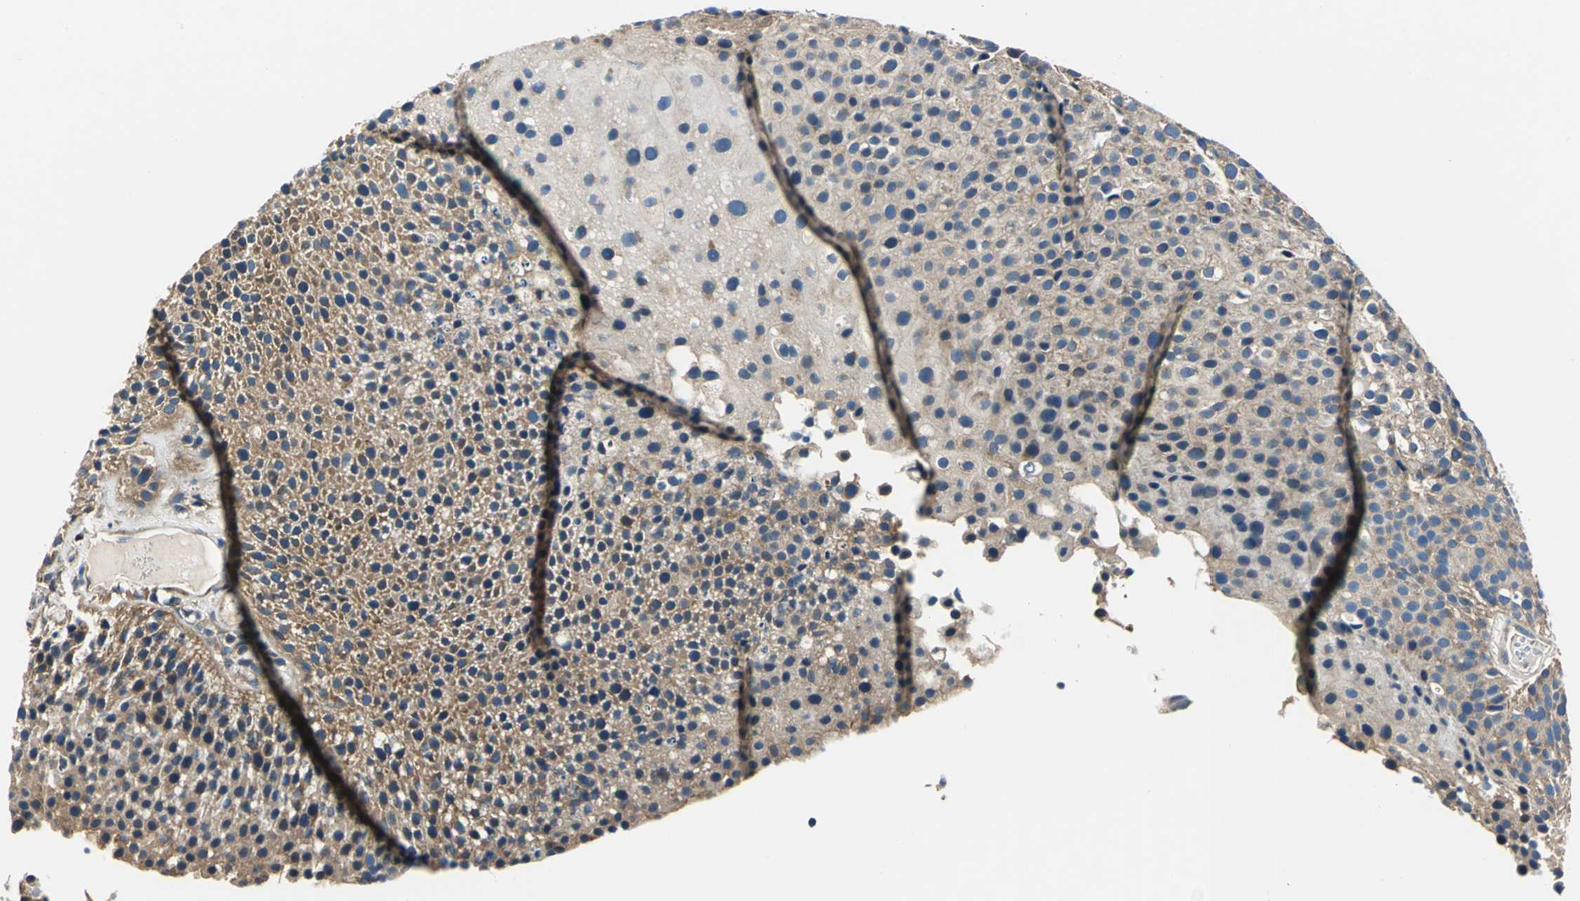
{"staining": {"intensity": "moderate", "quantity": ">75%", "location": "cytoplasmic/membranous"}, "tissue": "urothelial cancer", "cell_type": "Tumor cells", "image_type": "cancer", "snomed": [{"axis": "morphology", "description": "Urothelial carcinoma, Low grade"}, {"axis": "topography", "description": "Urinary bladder"}], "caption": "Moderate cytoplasmic/membranous expression for a protein is seen in approximately >75% of tumor cells of urothelial carcinoma (low-grade) using immunohistochemistry.", "gene": "DDX3Y", "patient": {"sex": "male", "age": 85}}